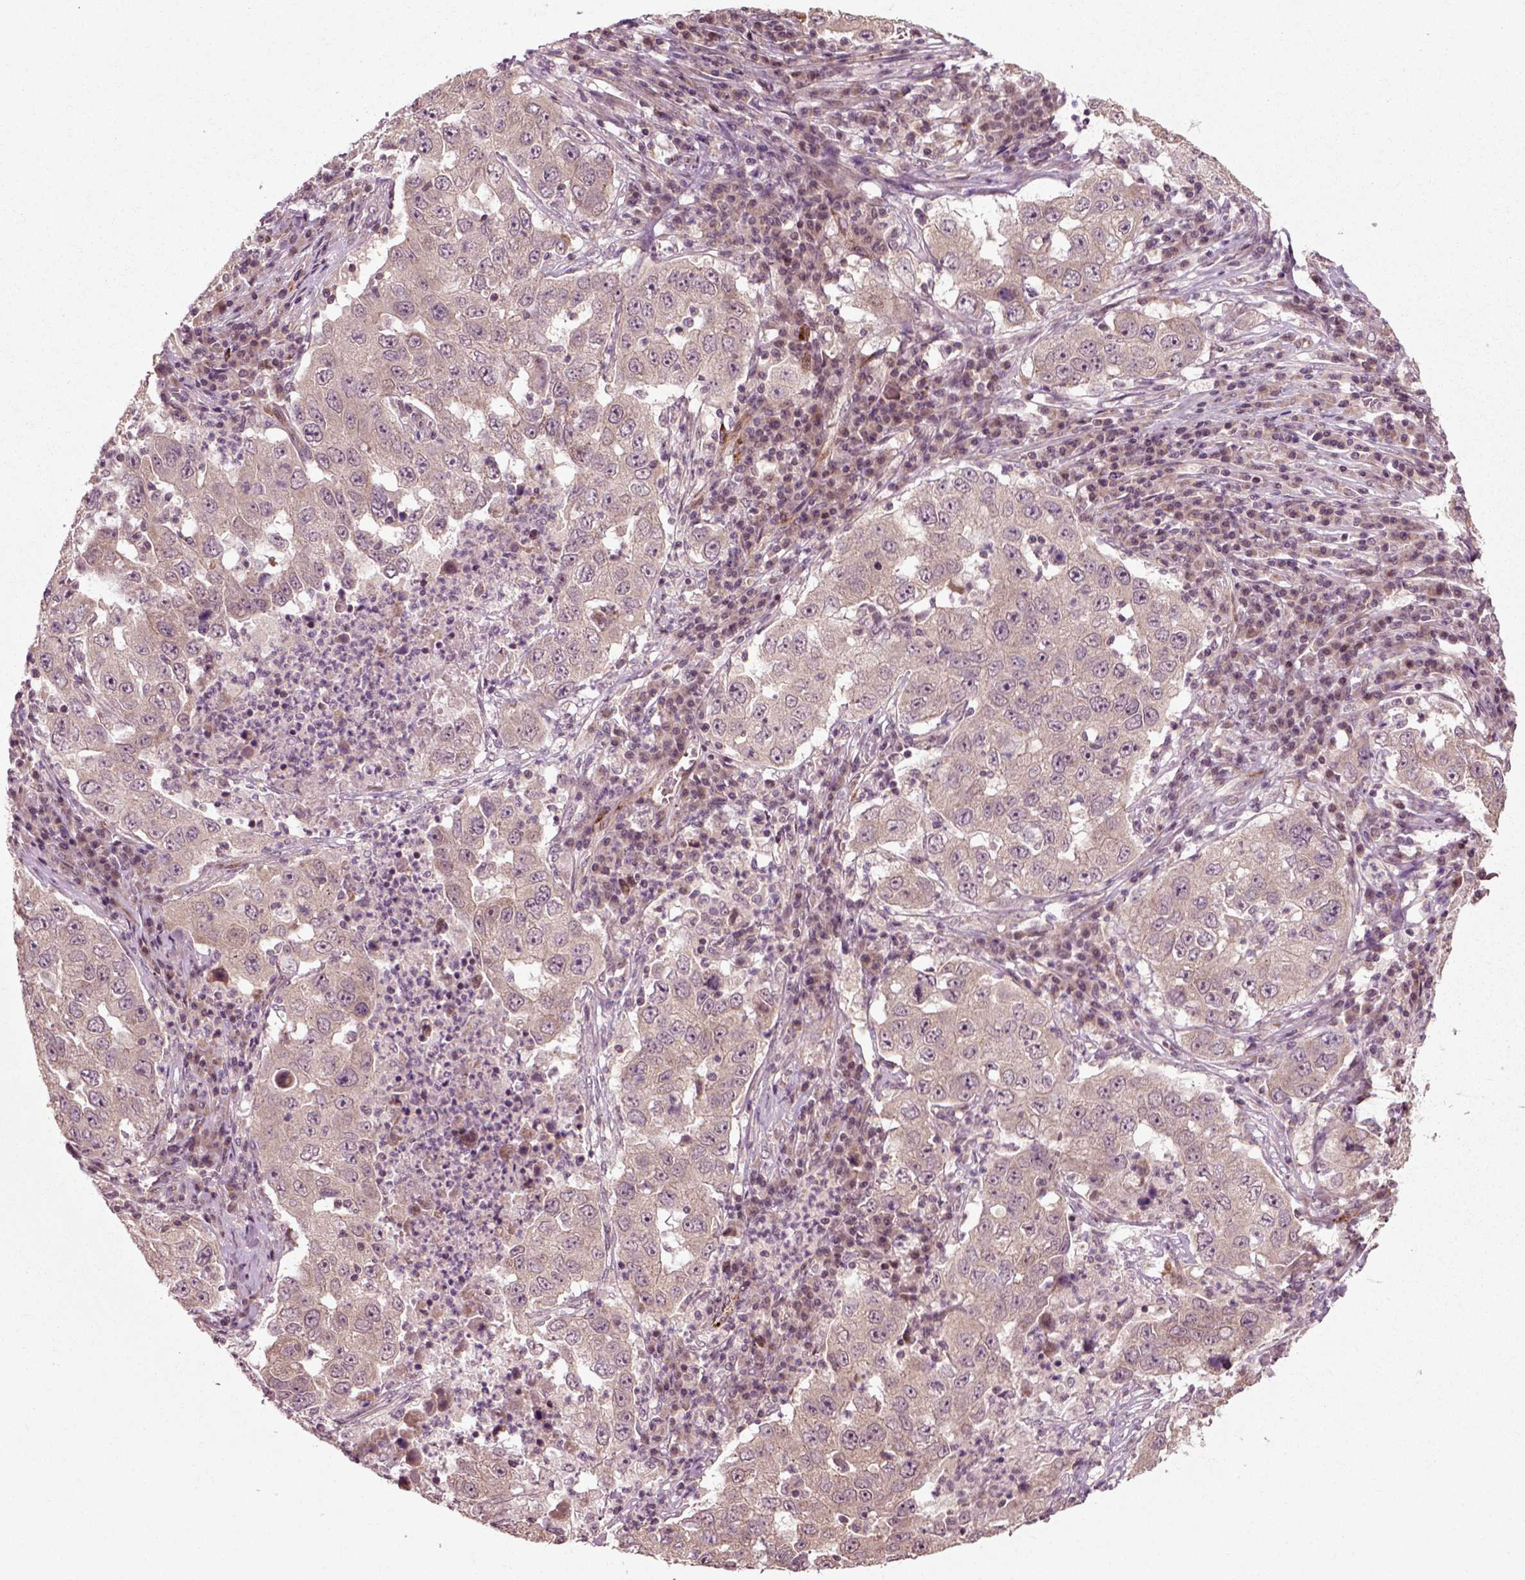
{"staining": {"intensity": "negative", "quantity": "none", "location": "none"}, "tissue": "lung cancer", "cell_type": "Tumor cells", "image_type": "cancer", "snomed": [{"axis": "morphology", "description": "Adenocarcinoma, NOS"}, {"axis": "topography", "description": "Lung"}], "caption": "High power microscopy image of an immunohistochemistry (IHC) micrograph of lung cancer, revealing no significant staining in tumor cells. (DAB immunohistochemistry visualized using brightfield microscopy, high magnification).", "gene": "PLCD3", "patient": {"sex": "male", "age": 73}}